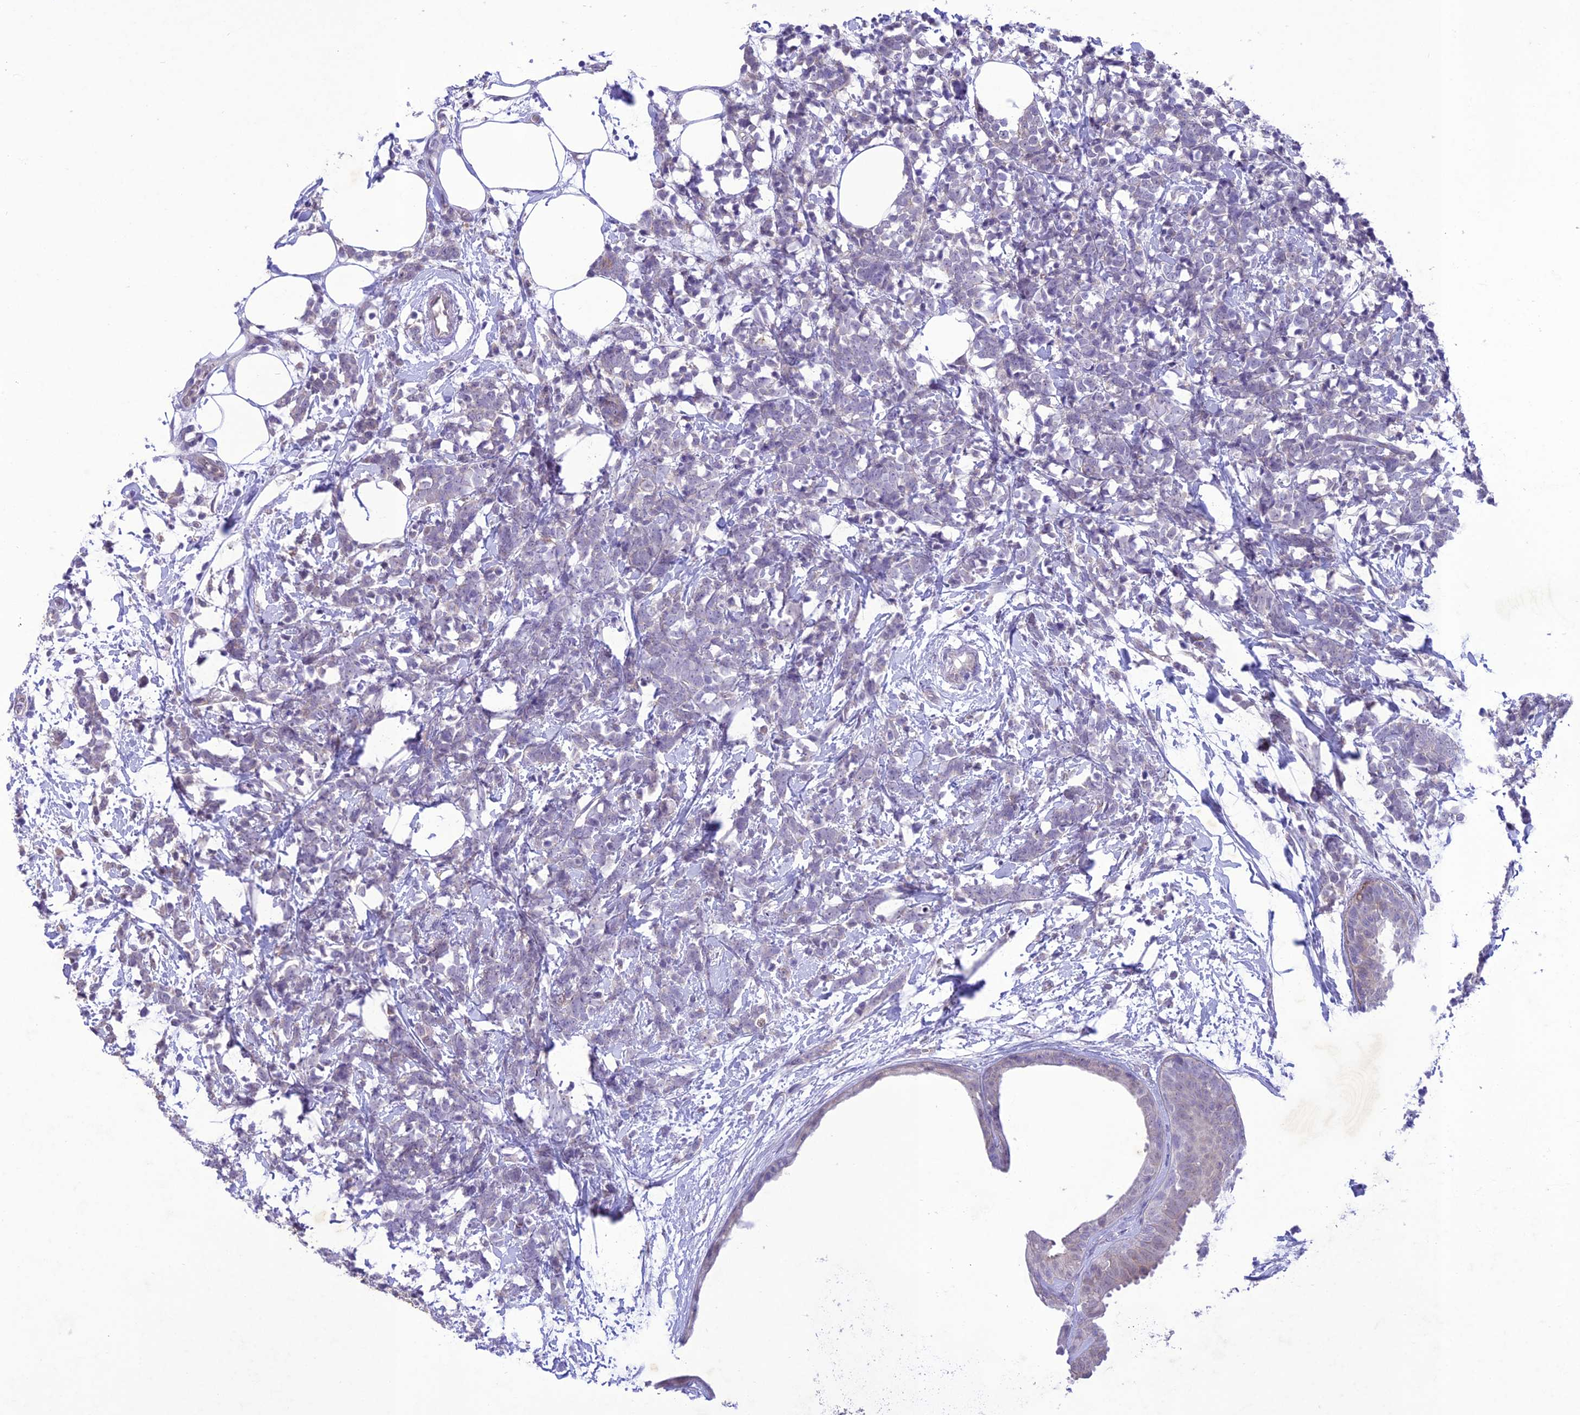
{"staining": {"intensity": "negative", "quantity": "none", "location": "none"}, "tissue": "breast cancer", "cell_type": "Tumor cells", "image_type": "cancer", "snomed": [{"axis": "morphology", "description": "Lobular carcinoma"}, {"axis": "topography", "description": "Breast"}], "caption": "Immunohistochemical staining of lobular carcinoma (breast) shows no significant expression in tumor cells. Brightfield microscopy of immunohistochemistry stained with DAB (3,3'-diaminobenzidine) (brown) and hematoxylin (blue), captured at high magnification.", "gene": "ANKRD52", "patient": {"sex": "female", "age": 58}}